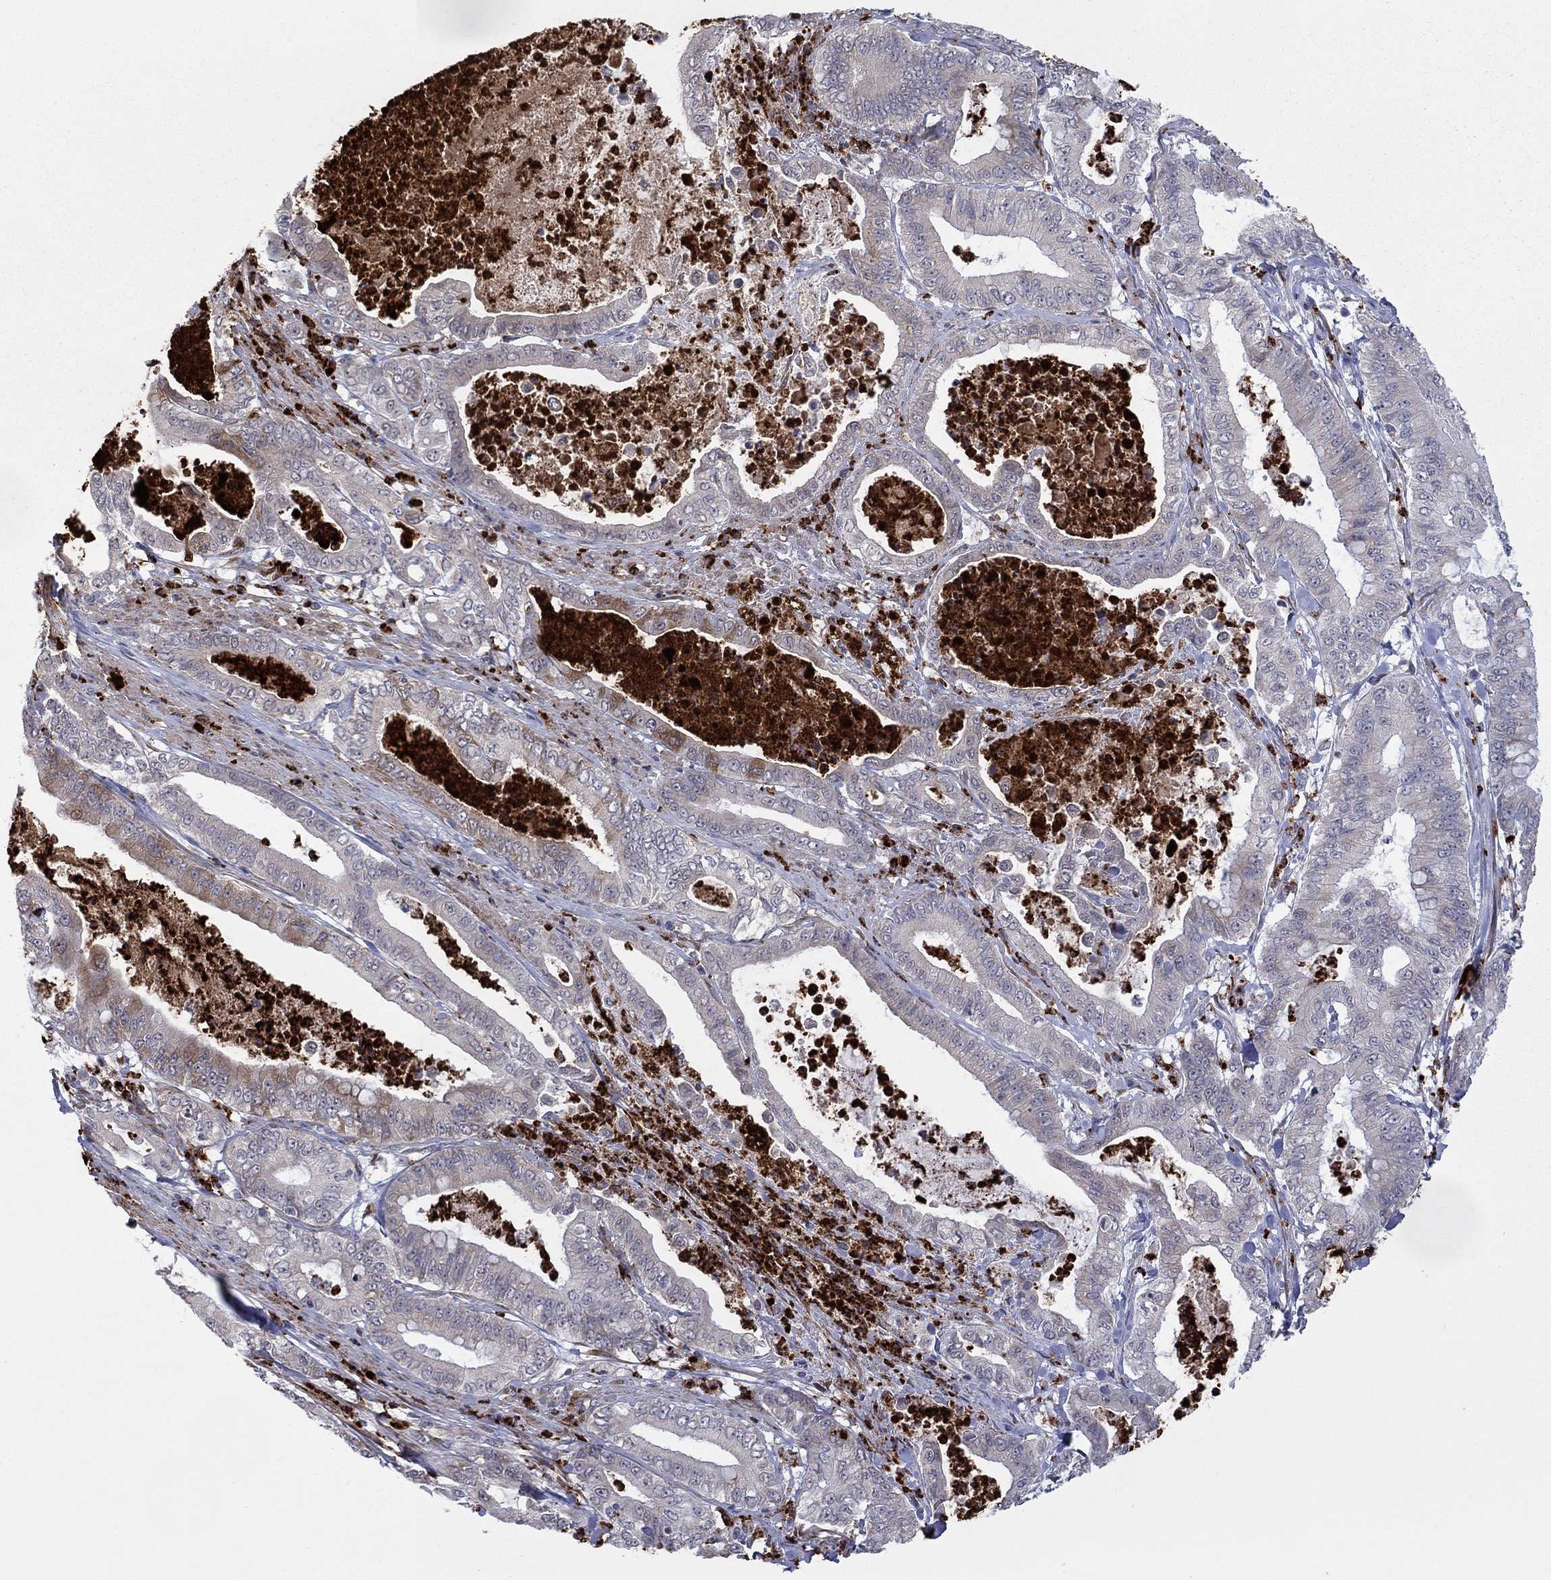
{"staining": {"intensity": "weak", "quantity": "<25%", "location": "cytoplasmic/membranous"}, "tissue": "pancreatic cancer", "cell_type": "Tumor cells", "image_type": "cancer", "snomed": [{"axis": "morphology", "description": "Adenocarcinoma, NOS"}, {"axis": "topography", "description": "Pancreas"}], "caption": "Immunohistochemistry (IHC) of human pancreatic adenocarcinoma displays no expression in tumor cells. (DAB immunohistochemistry with hematoxylin counter stain).", "gene": "MTRFR", "patient": {"sex": "male", "age": 71}}